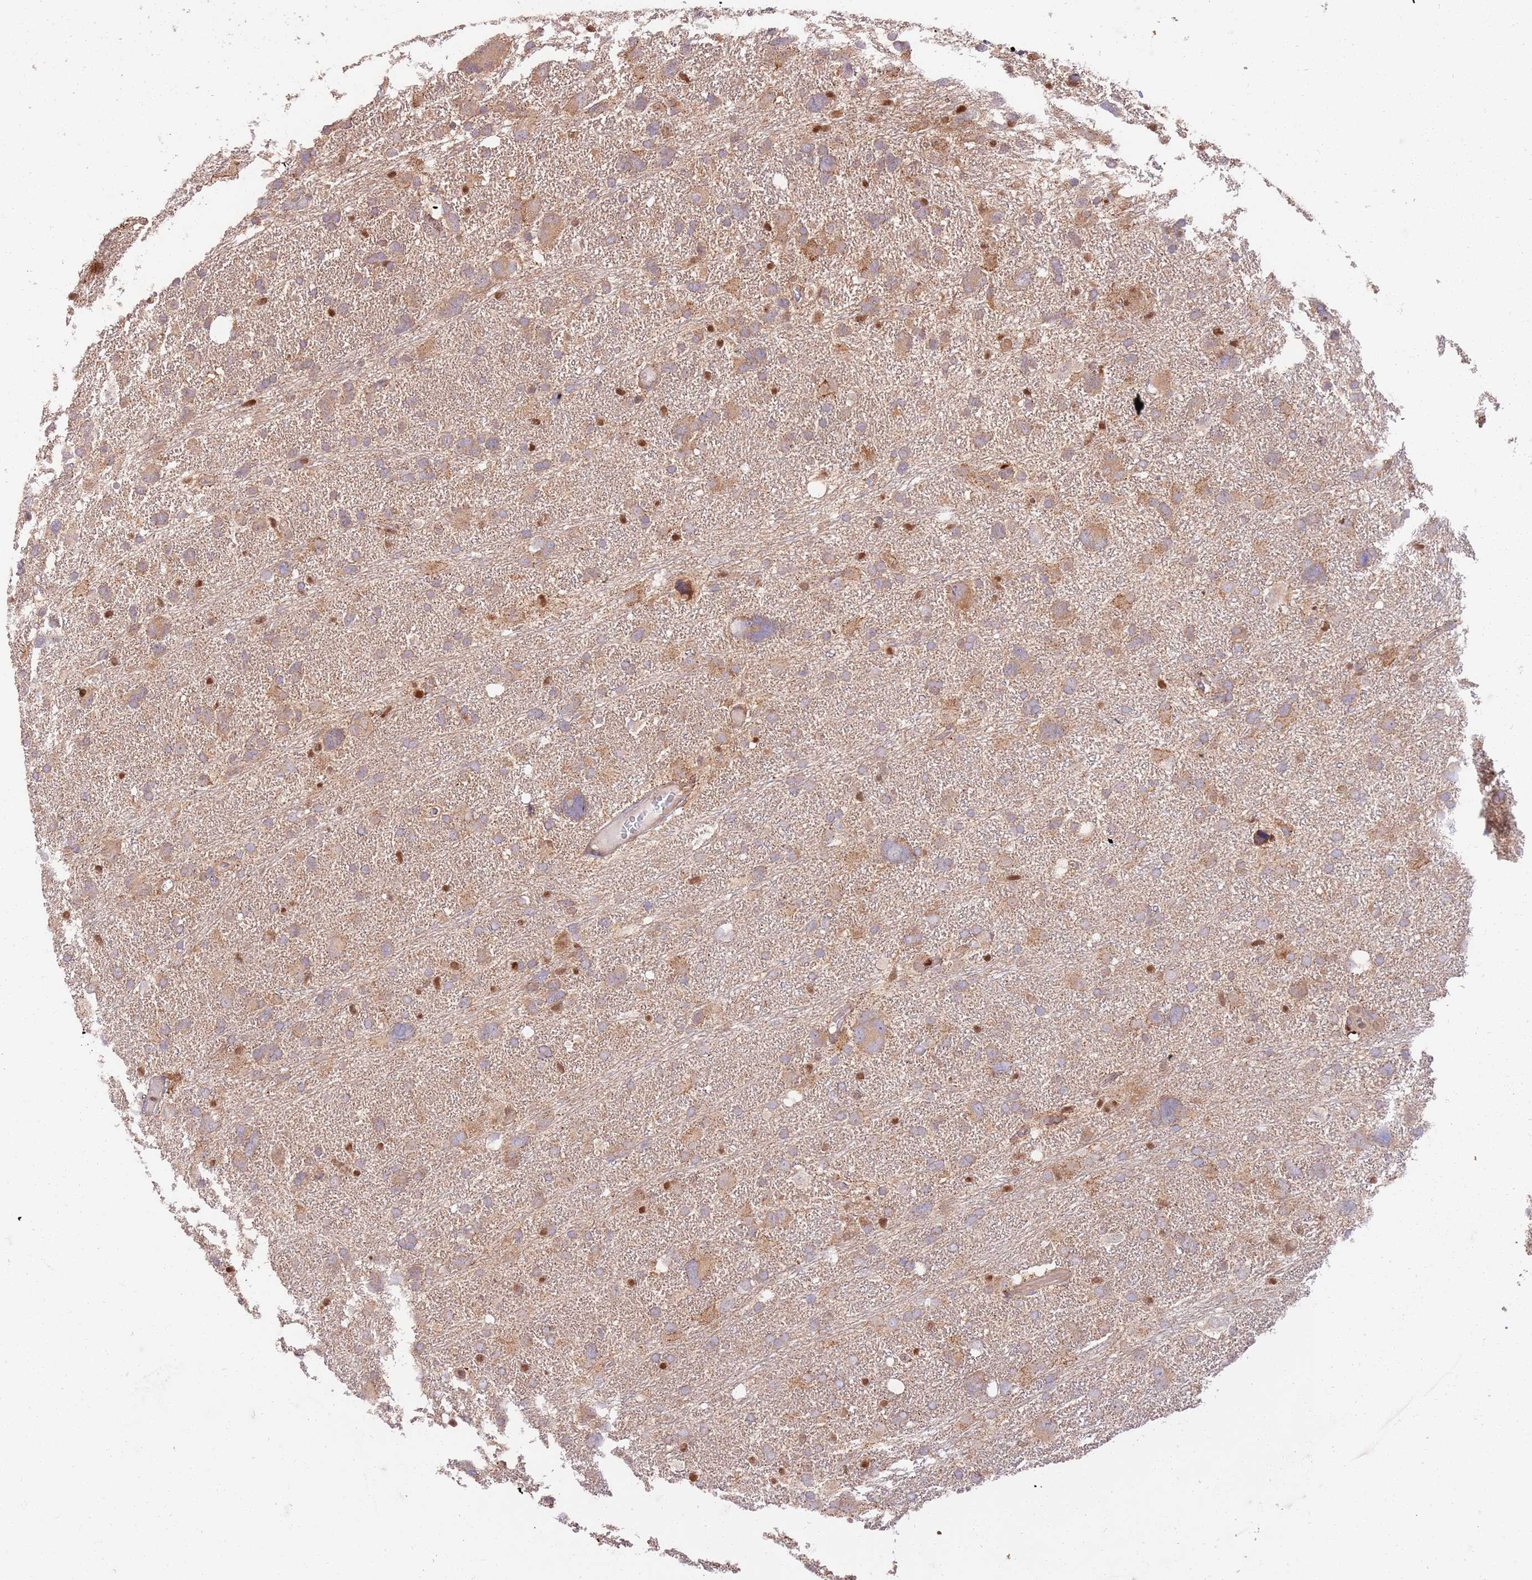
{"staining": {"intensity": "weak", "quantity": "25%-75%", "location": "cytoplasmic/membranous"}, "tissue": "glioma", "cell_type": "Tumor cells", "image_type": "cancer", "snomed": [{"axis": "morphology", "description": "Glioma, malignant, High grade"}, {"axis": "topography", "description": "Brain"}], "caption": "Glioma stained with DAB (3,3'-diaminobenzidine) immunohistochemistry shows low levels of weak cytoplasmic/membranous staining in approximately 25%-75% of tumor cells. (brown staining indicates protein expression, while blue staining denotes nuclei).", "gene": "OSBP", "patient": {"sex": "male", "age": 61}}